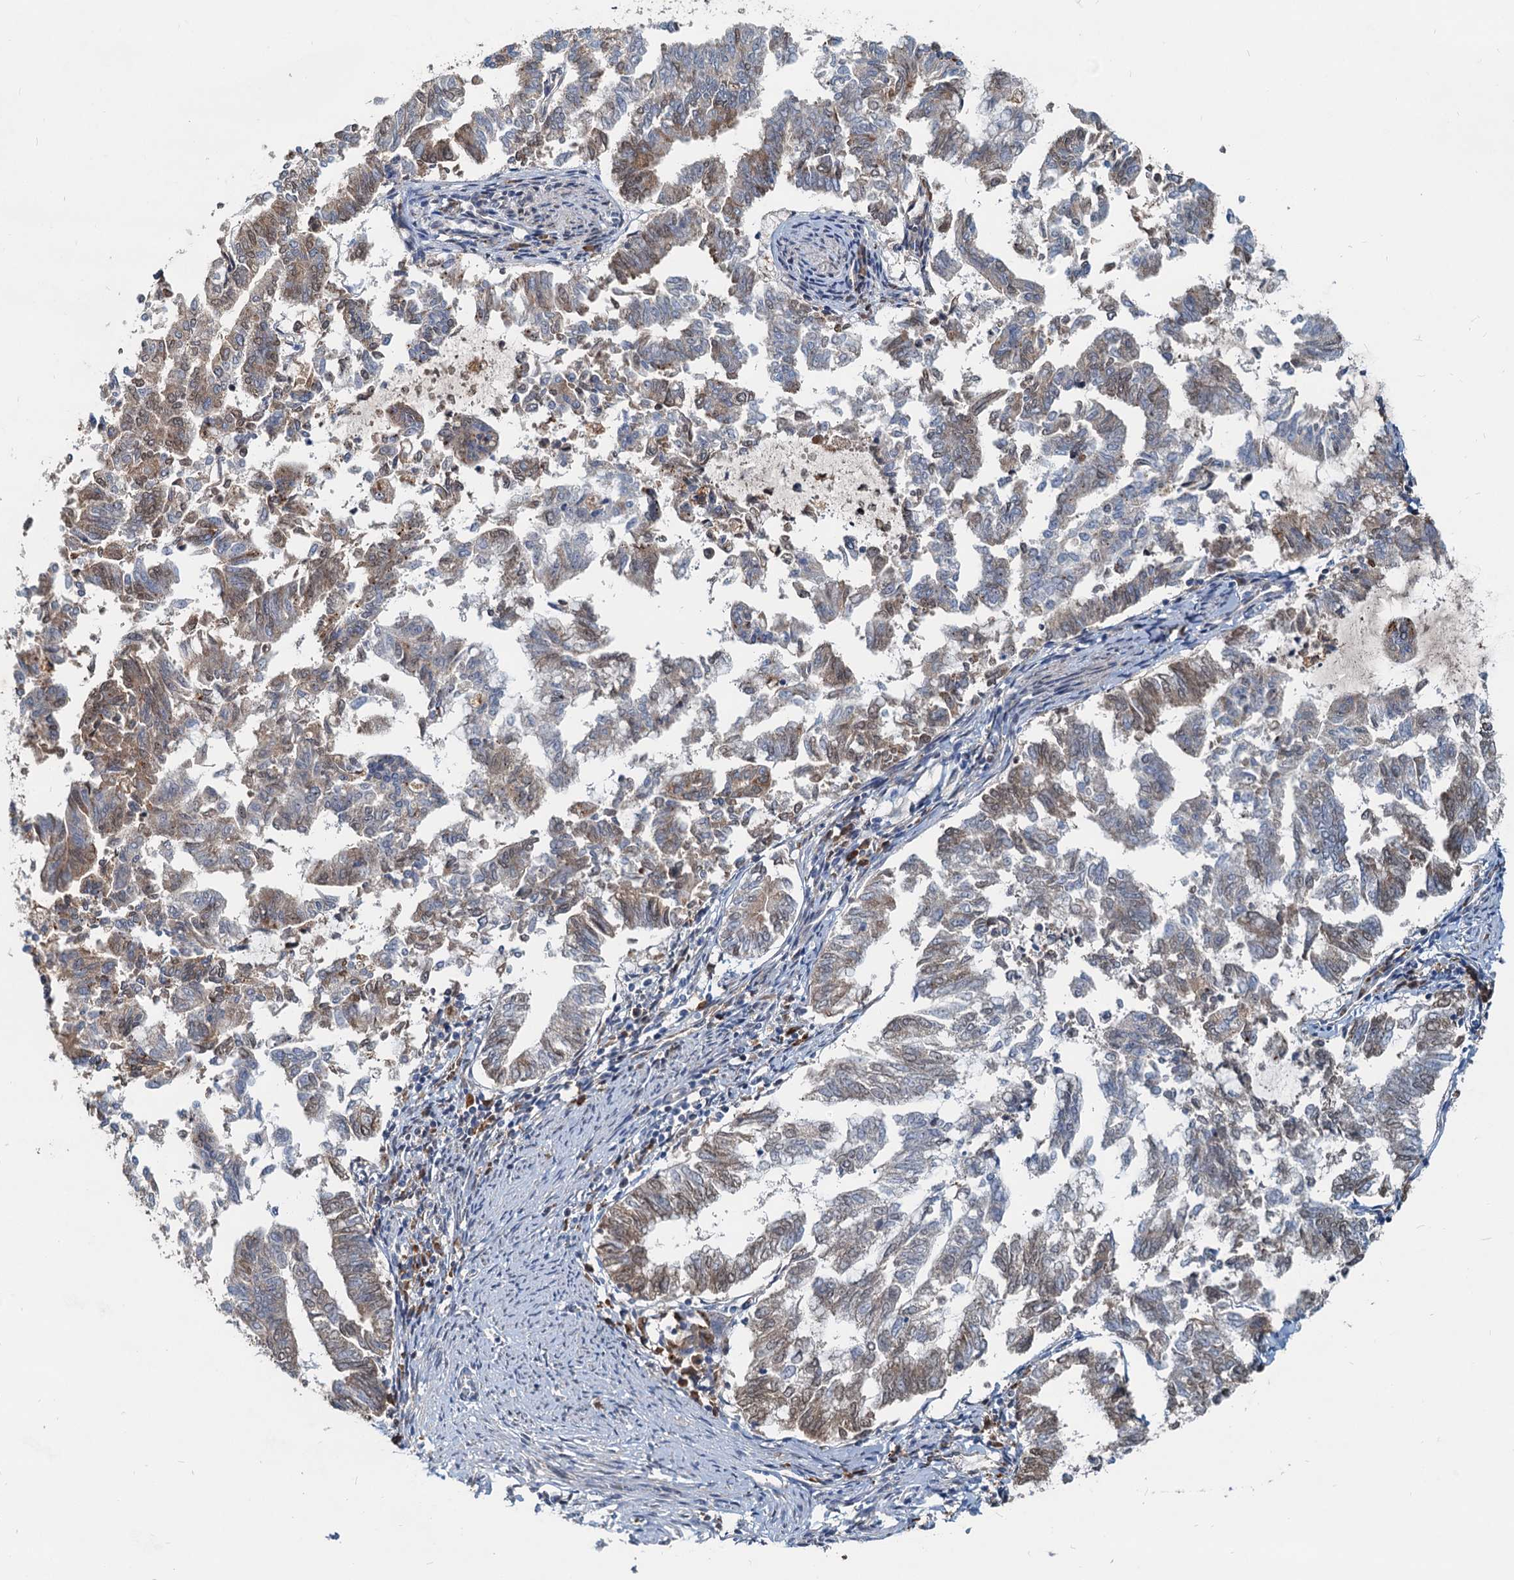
{"staining": {"intensity": "weak", "quantity": "25%-75%", "location": "cytoplasmic/membranous,nuclear"}, "tissue": "endometrial cancer", "cell_type": "Tumor cells", "image_type": "cancer", "snomed": [{"axis": "morphology", "description": "Adenocarcinoma, NOS"}, {"axis": "topography", "description": "Endometrium"}], "caption": "A micrograph showing weak cytoplasmic/membranous and nuclear expression in about 25%-75% of tumor cells in endometrial cancer, as visualized by brown immunohistochemical staining.", "gene": "RGS7BP", "patient": {"sex": "female", "age": 79}}